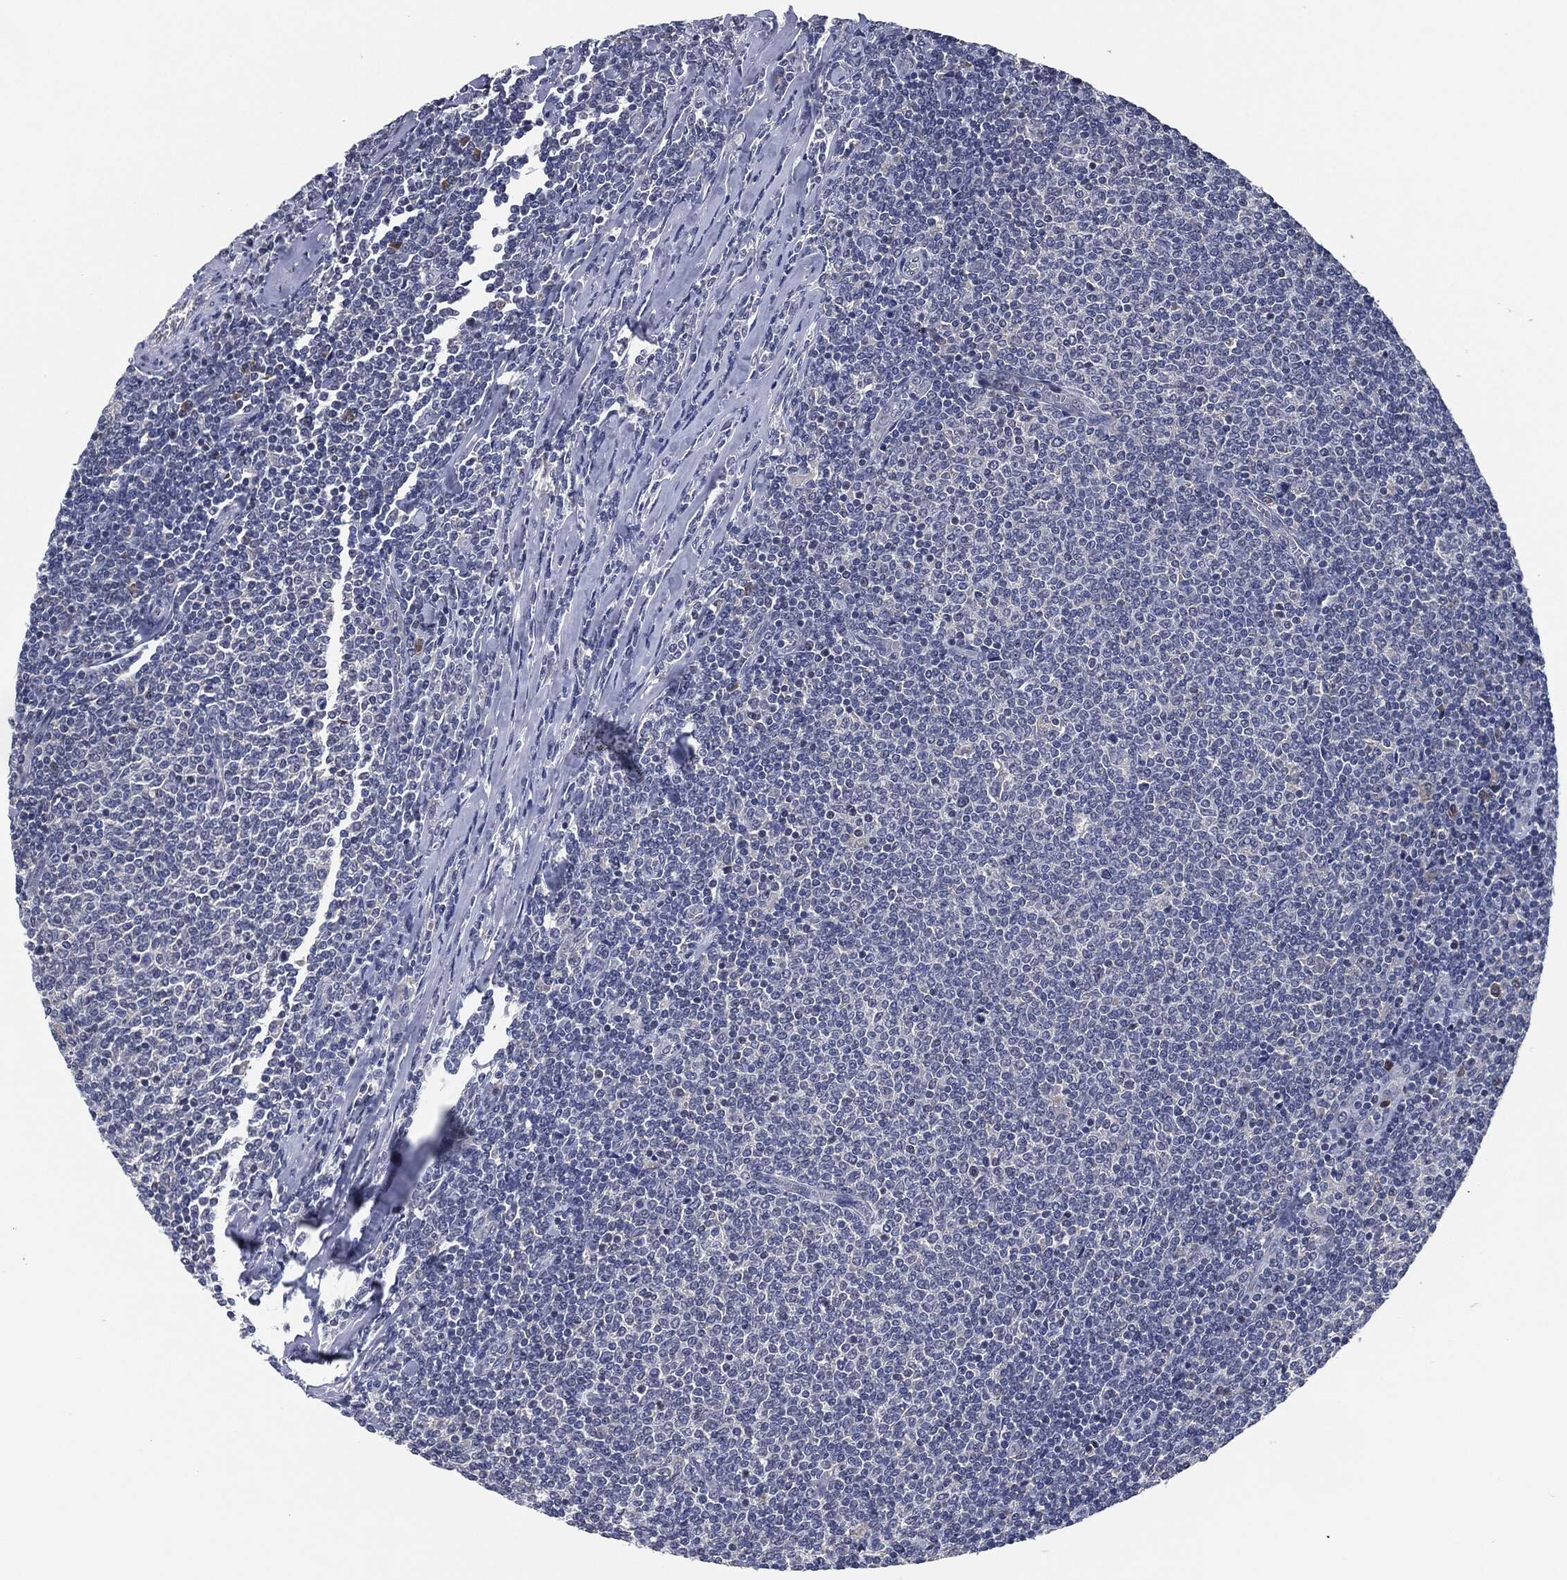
{"staining": {"intensity": "moderate", "quantity": "<25%", "location": "cytoplasmic/membranous"}, "tissue": "lymphoma", "cell_type": "Tumor cells", "image_type": "cancer", "snomed": [{"axis": "morphology", "description": "Malignant lymphoma, non-Hodgkin's type, Low grade"}, {"axis": "topography", "description": "Lymph node"}], "caption": "Protein expression by immunohistochemistry reveals moderate cytoplasmic/membranous staining in about <25% of tumor cells in low-grade malignant lymphoma, non-Hodgkin's type.", "gene": "IL2RG", "patient": {"sex": "male", "age": 52}}